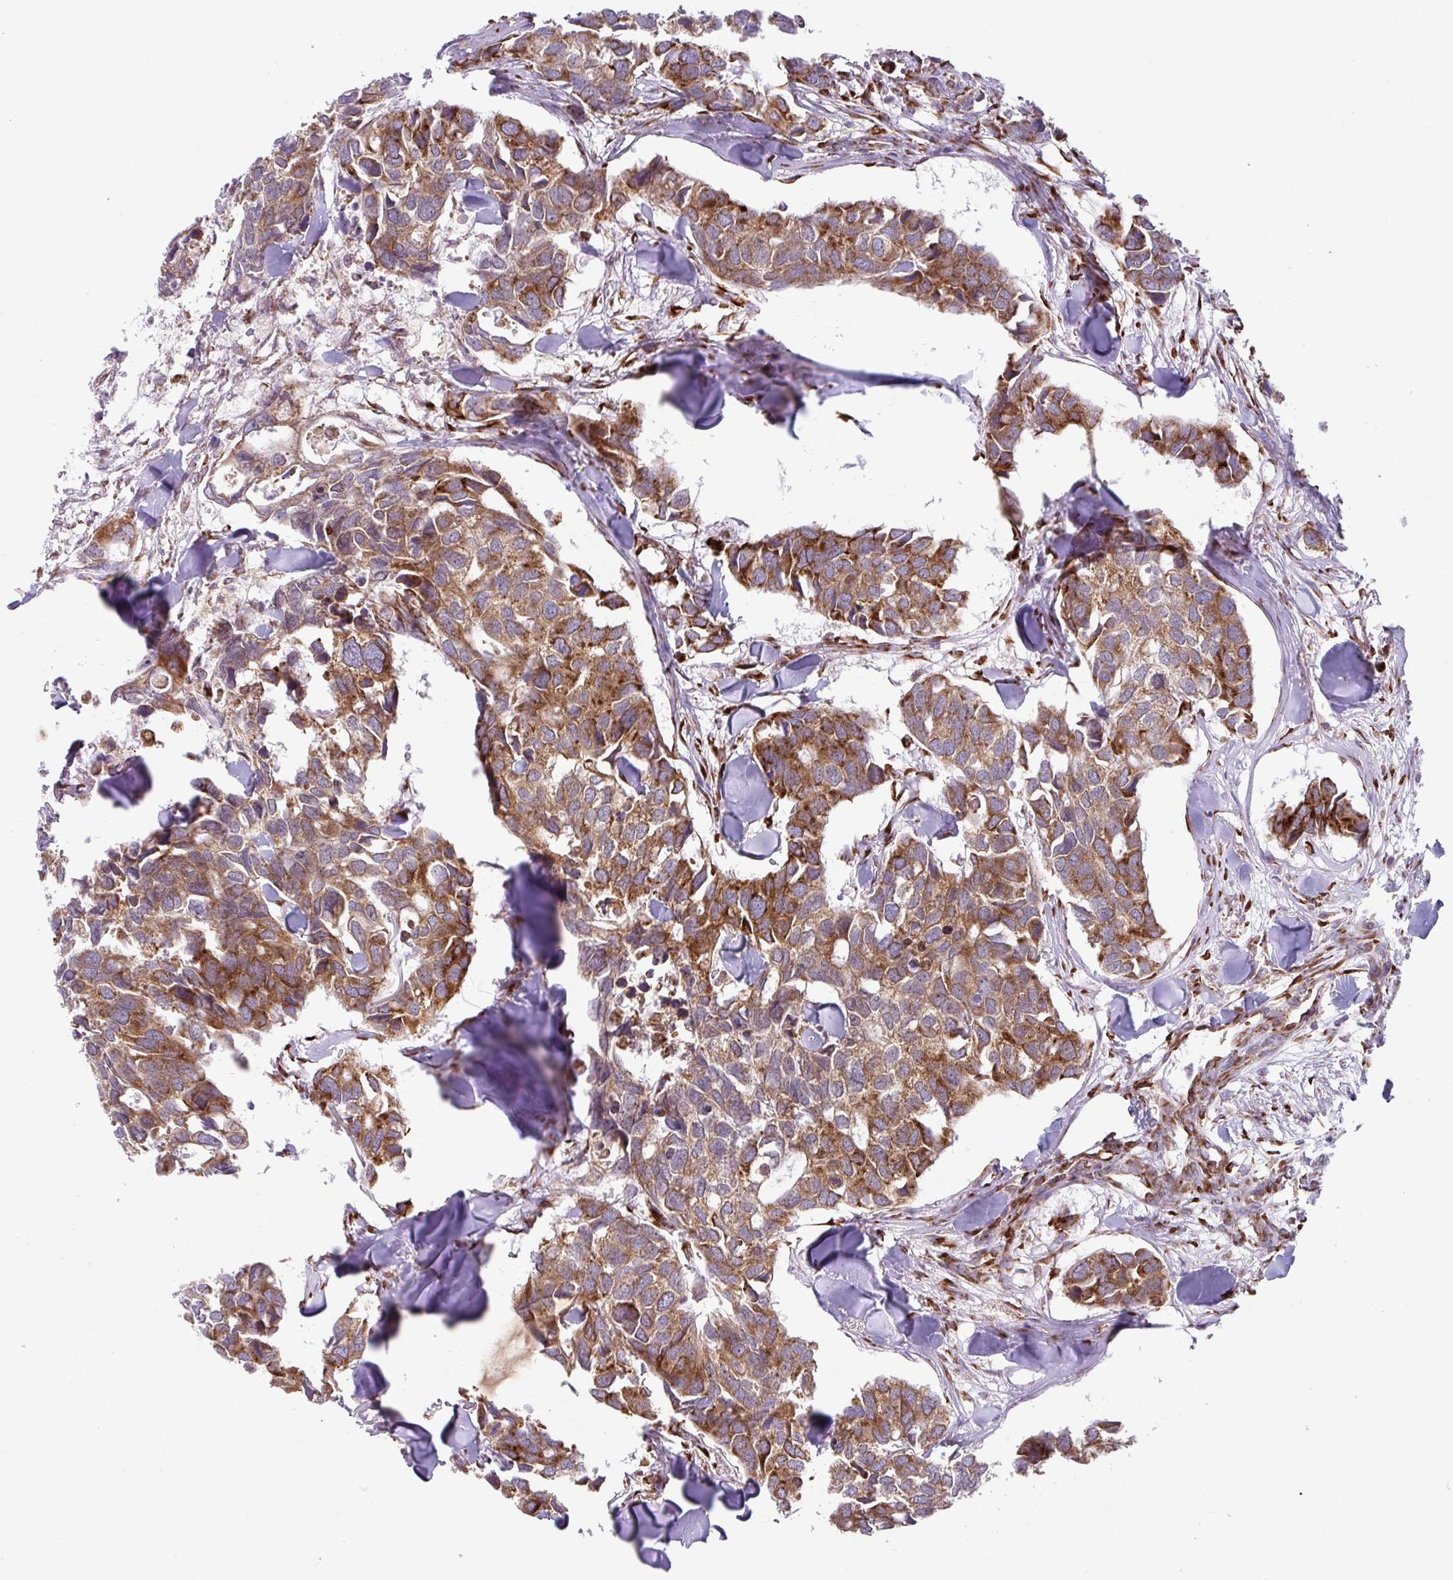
{"staining": {"intensity": "moderate", "quantity": ">75%", "location": "cytoplasmic/membranous"}, "tissue": "breast cancer", "cell_type": "Tumor cells", "image_type": "cancer", "snomed": [{"axis": "morphology", "description": "Duct carcinoma"}, {"axis": "topography", "description": "Breast"}], "caption": "A brown stain highlights moderate cytoplasmic/membranous staining of a protein in breast cancer tumor cells.", "gene": "SLC39A7", "patient": {"sex": "female", "age": 83}}